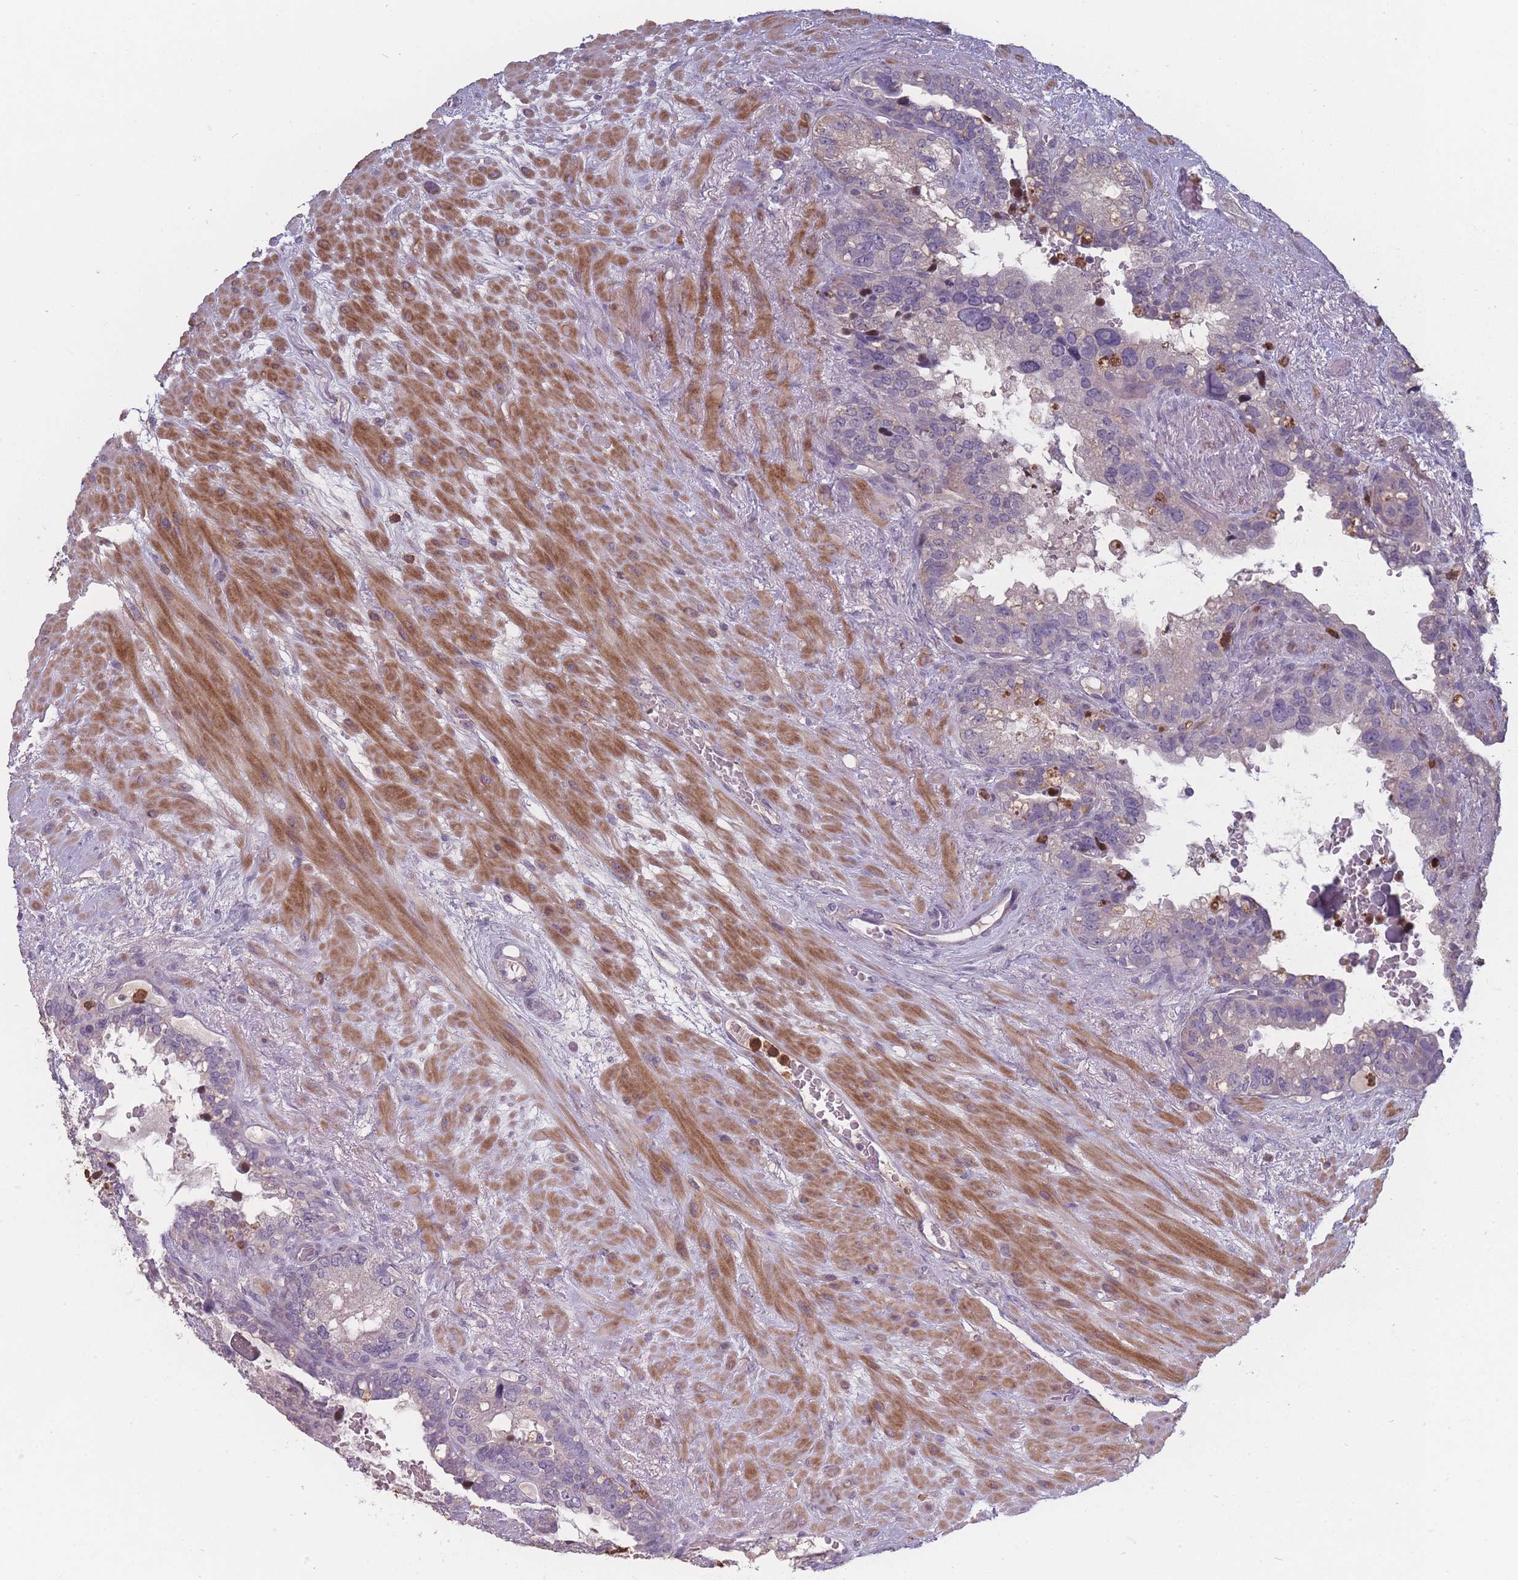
{"staining": {"intensity": "negative", "quantity": "none", "location": "none"}, "tissue": "seminal vesicle", "cell_type": "Glandular cells", "image_type": "normal", "snomed": [{"axis": "morphology", "description": "Normal tissue, NOS"}, {"axis": "topography", "description": "Seminal veicle"}], "caption": "Immunohistochemical staining of normal human seminal vesicle exhibits no significant positivity in glandular cells. The staining is performed using DAB brown chromogen with nuclei counter-stained in using hematoxylin.", "gene": "BST1", "patient": {"sex": "male", "age": 80}}